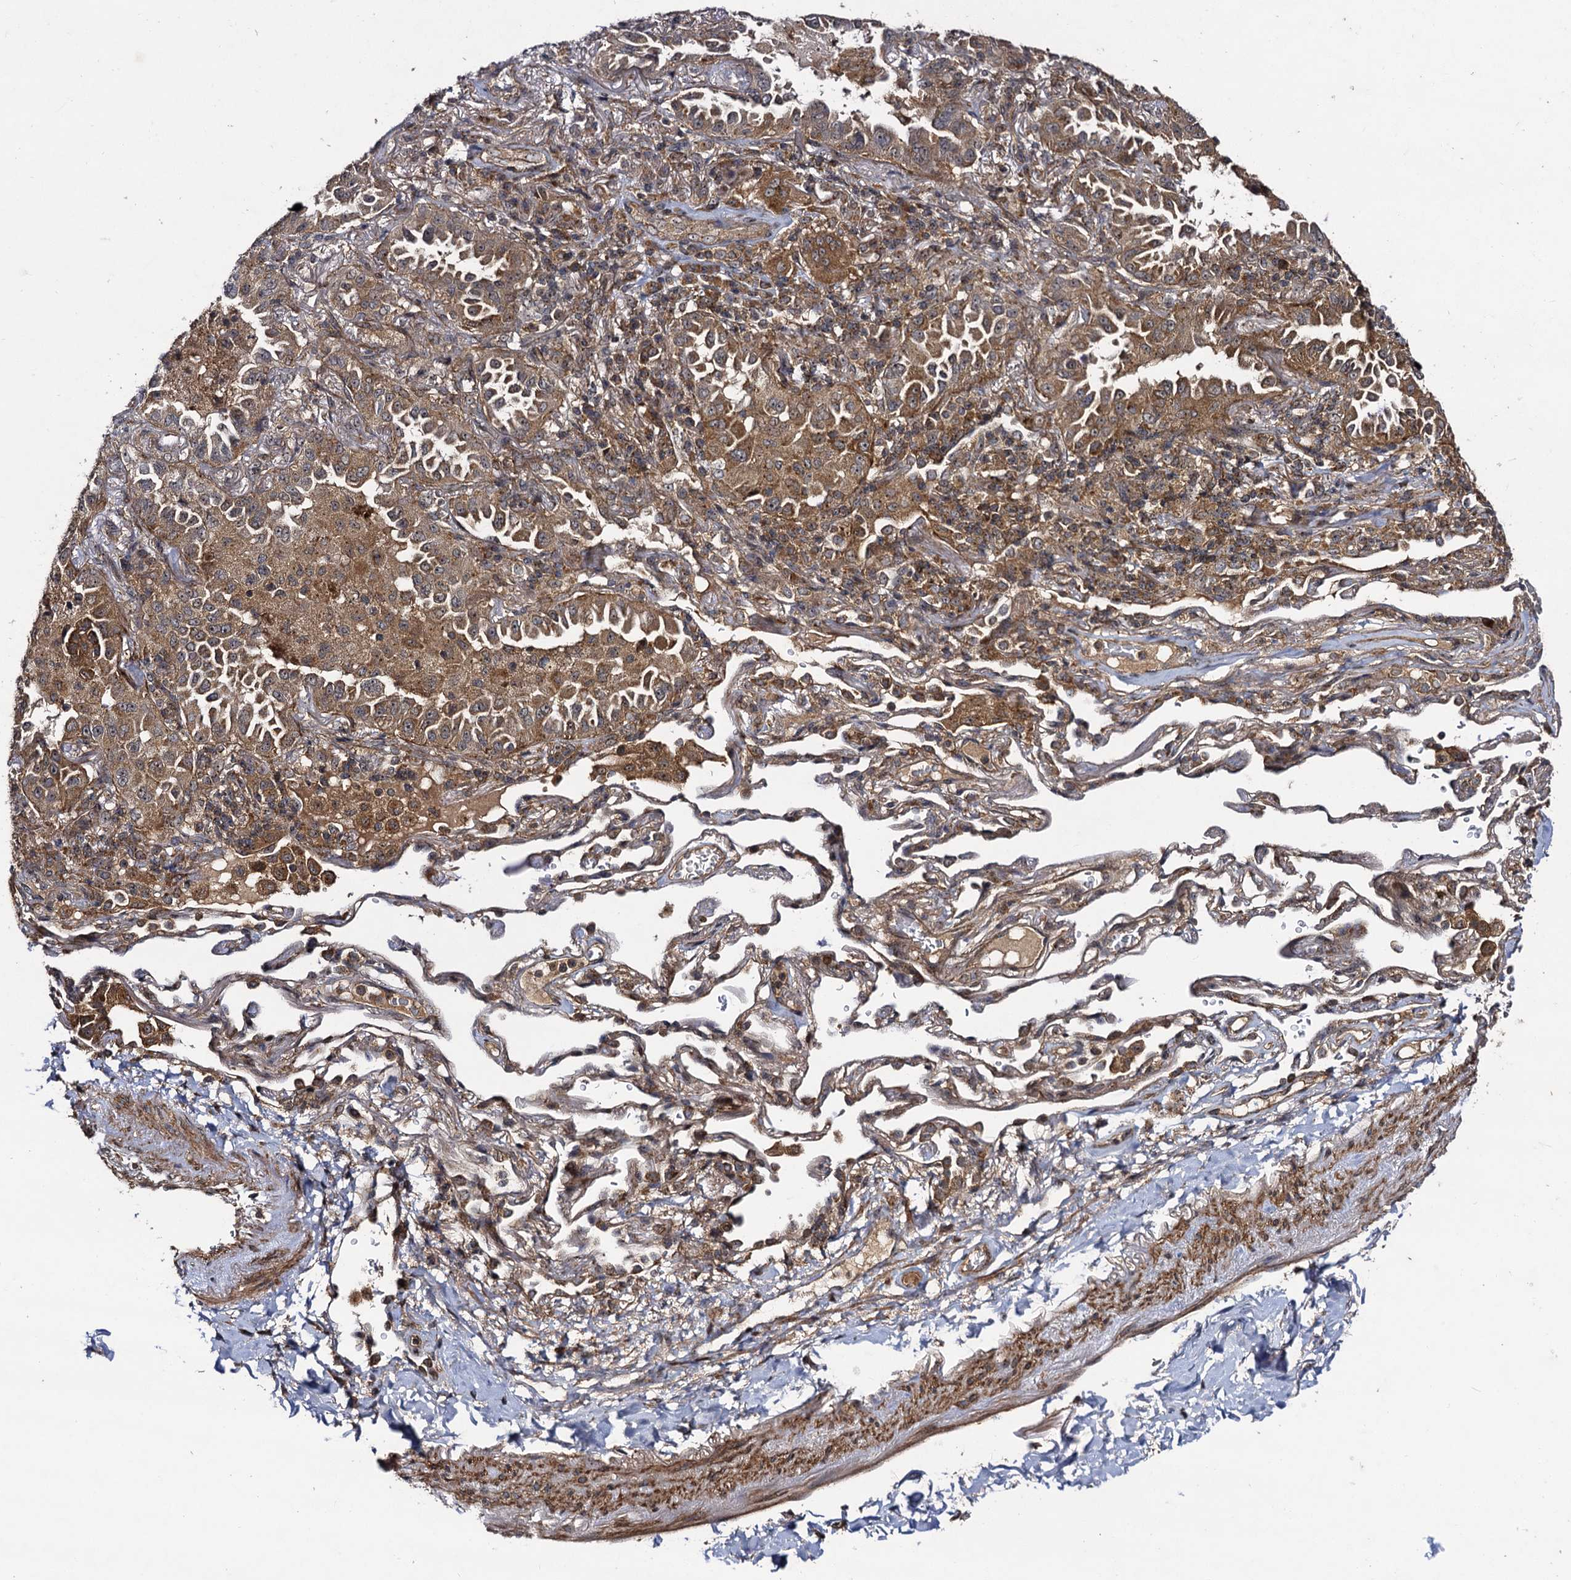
{"staining": {"intensity": "moderate", "quantity": ">75%", "location": "cytoplasmic/membranous"}, "tissue": "lung cancer", "cell_type": "Tumor cells", "image_type": "cancer", "snomed": [{"axis": "morphology", "description": "Adenocarcinoma, NOS"}, {"axis": "topography", "description": "Lung"}], "caption": "Protein staining displays moderate cytoplasmic/membranous positivity in about >75% of tumor cells in lung cancer. Ihc stains the protein of interest in brown and the nuclei are stained blue.", "gene": "KXD1", "patient": {"sex": "female", "age": 69}}